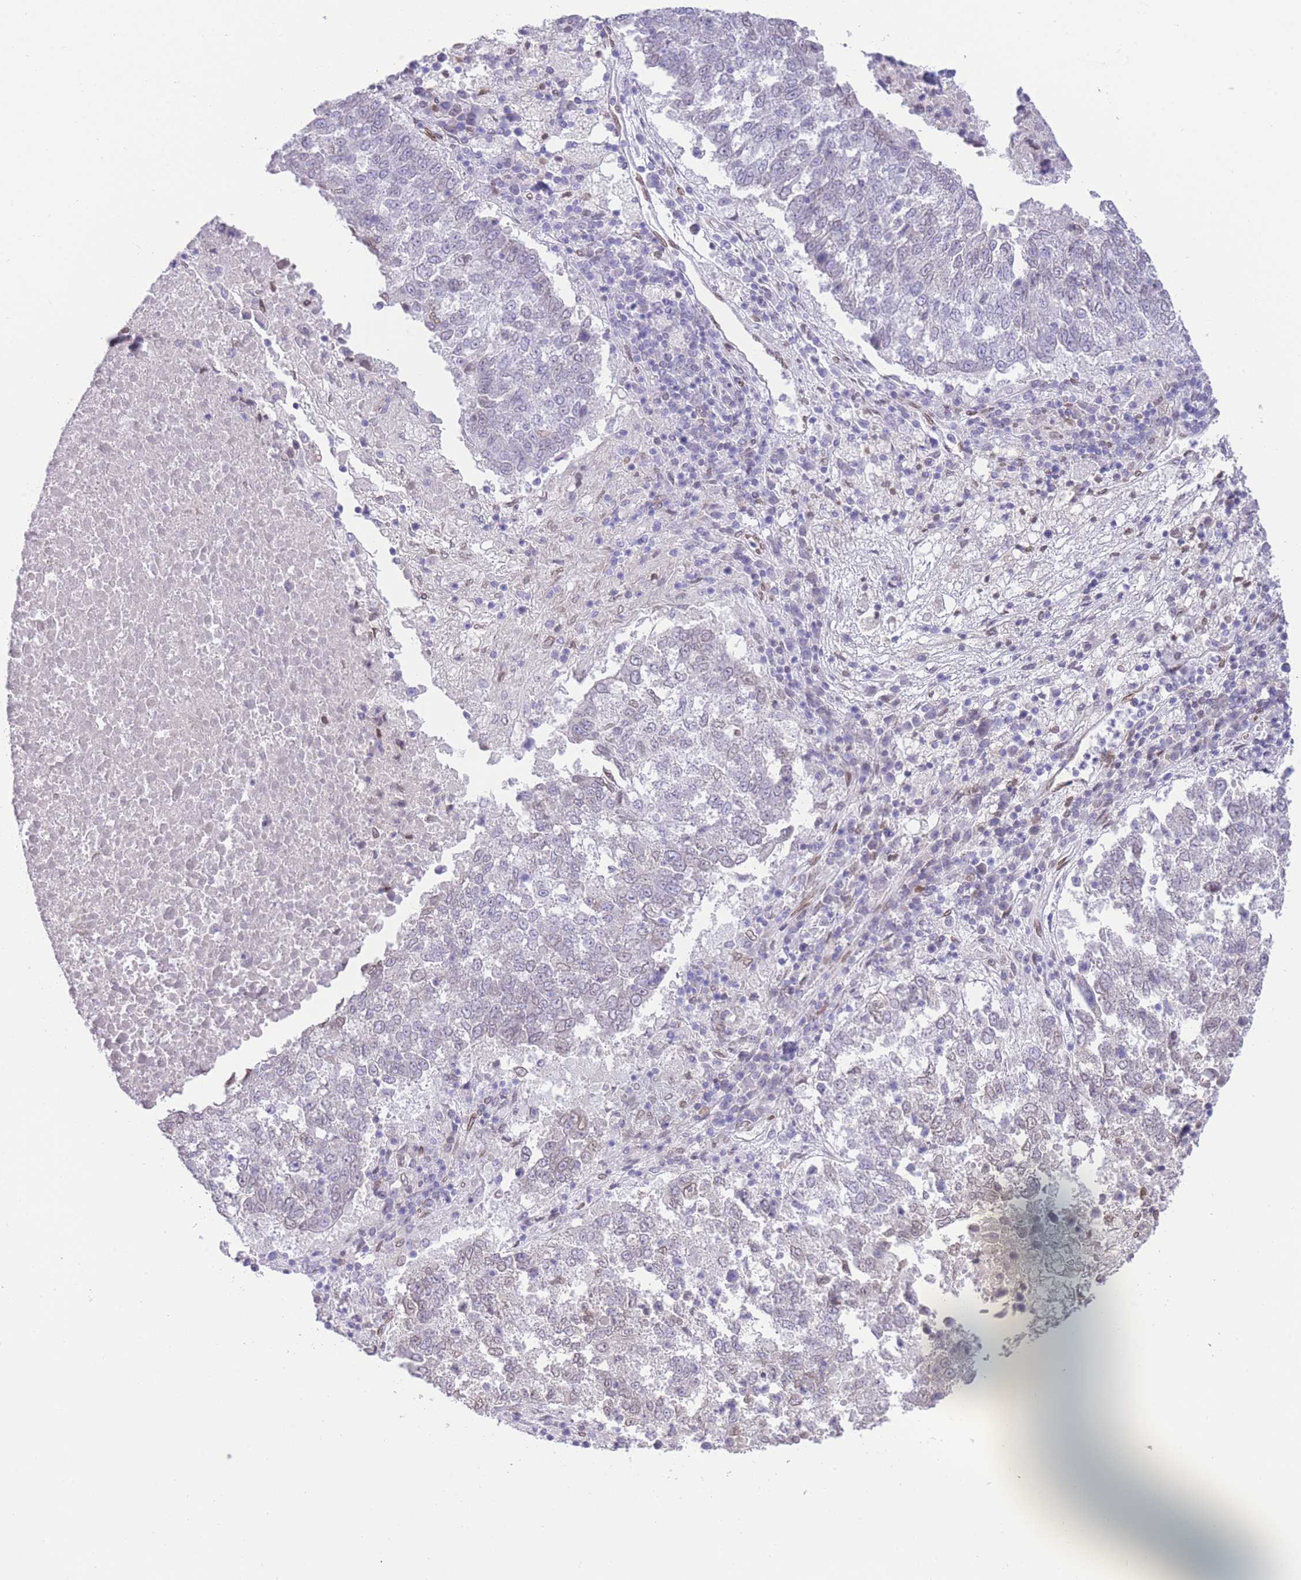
{"staining": {"intensity": "weak", "quantity": "<25%", "location": "nuclear"}, "tissue": "lung cancer", "cell_type": "Tumor cells", "image_type": "cancer", "snomed": [{"axis": "morphology", "description": "Squamous cell carcinoma, NOS"}, {"axis": "topography", "description": "Lung"}], "caption": "DAB (3,3'-diaminobenzidine) immunohistochemical staining of lung cancer (squamous cell carcinoma) reveals no significant staining in tumor cells. The staining was performed using DAB (3,3'-diaminobenzidine) to visualize the protein expression in brown, while the nuclei were stained in blue with hematoxylin (Magnification: 20x).", "gene": "OR10AD1", "patient": {"sex": "male", "age": 73}}